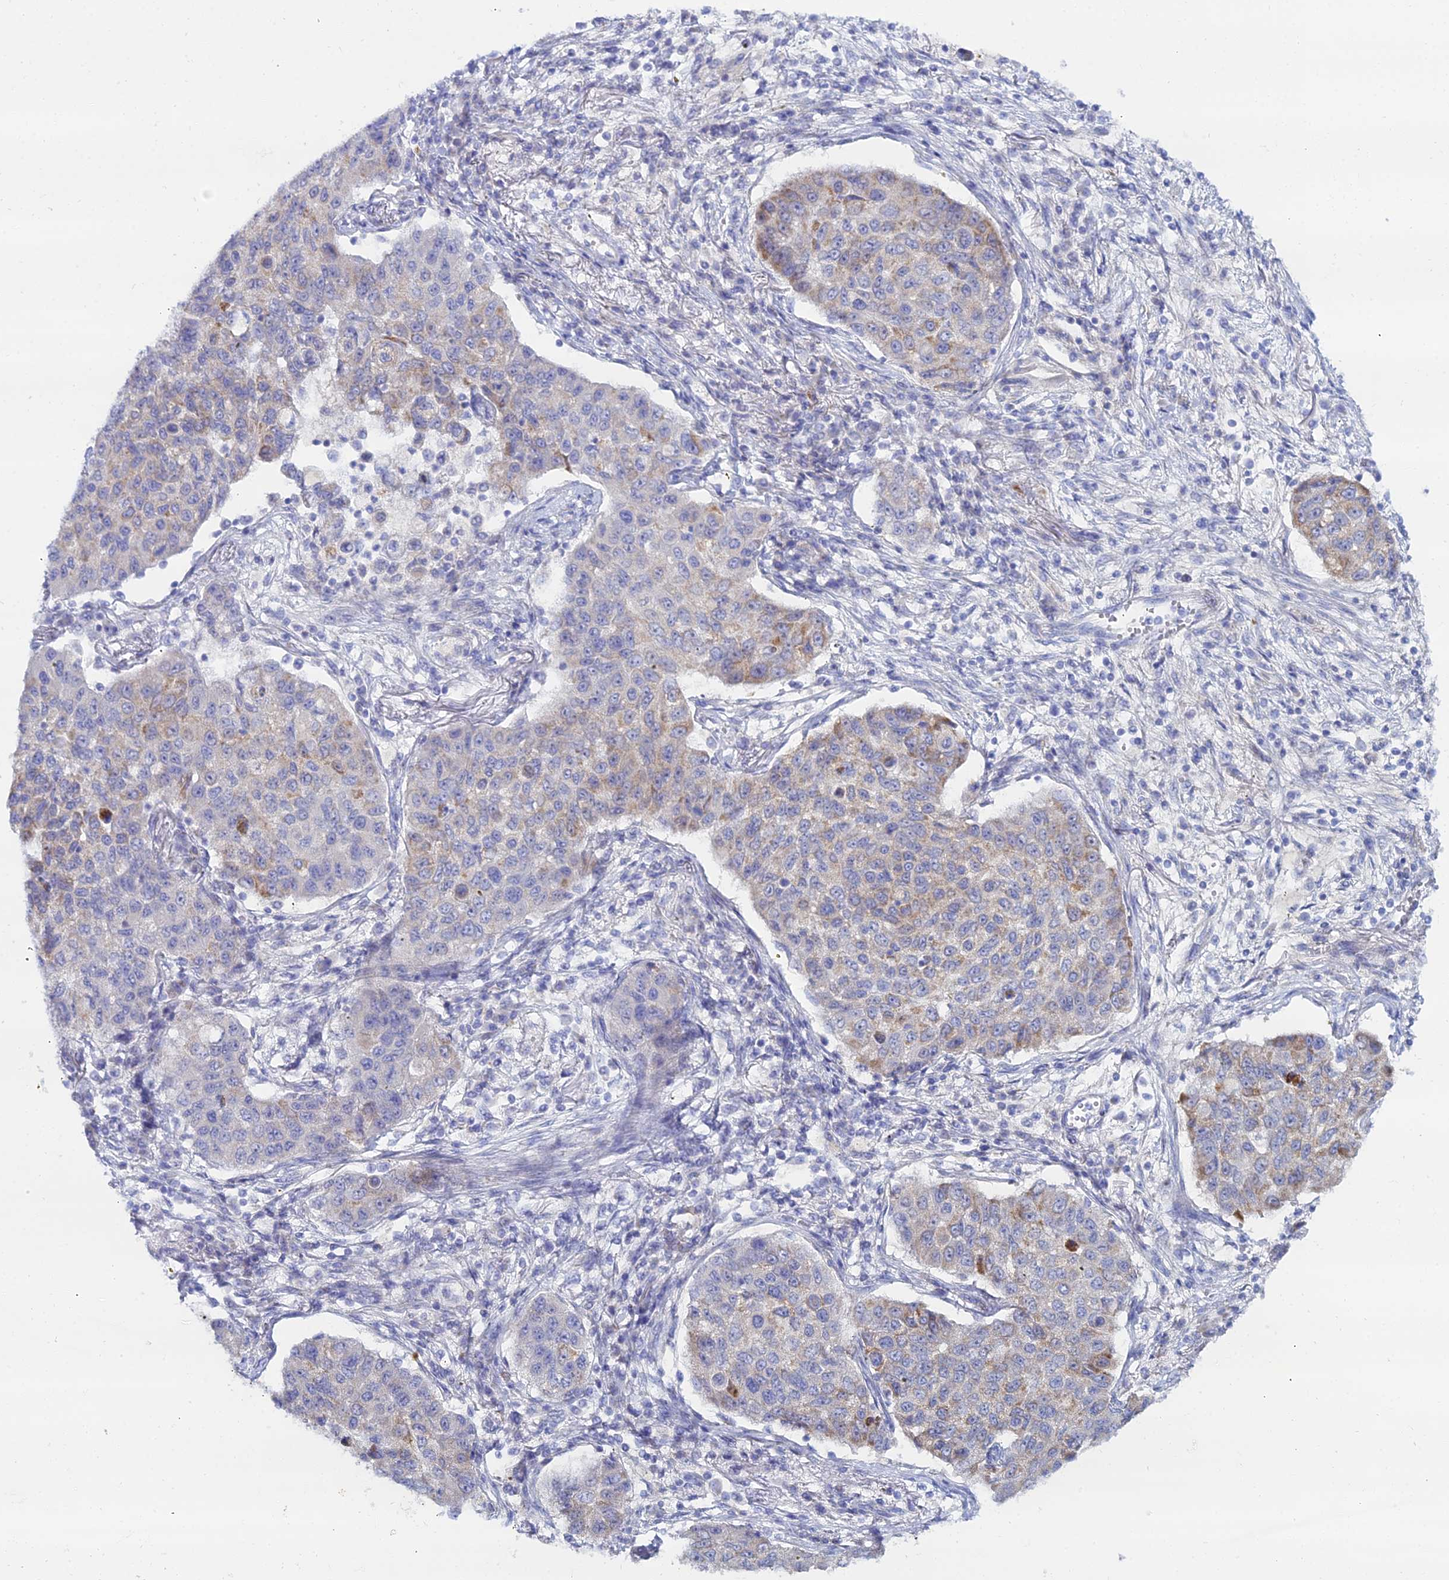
{"staining": {"intensity": "moderate", "quantity": "<25%", "location": "cytoplasmic/membranous"}, "tissue": "lung cancer", "cell_type": "Tumor cells", "image_type": "cancer", "snomed": [{"axis": "morphology", "description": "Squamous cell carcinoma, NOS"}, {"axis": "topography", "description": "Lung"}], "caption": "IHC image of lung cancer (squamous cell carcinoma) stained for a protein (brown), which exhibits low levels of moderate cytoplasmic/membranous staining in about <25% of tumor cells.", "gene": "DHX34", "patient": {"sex": "male", "age": 74}}